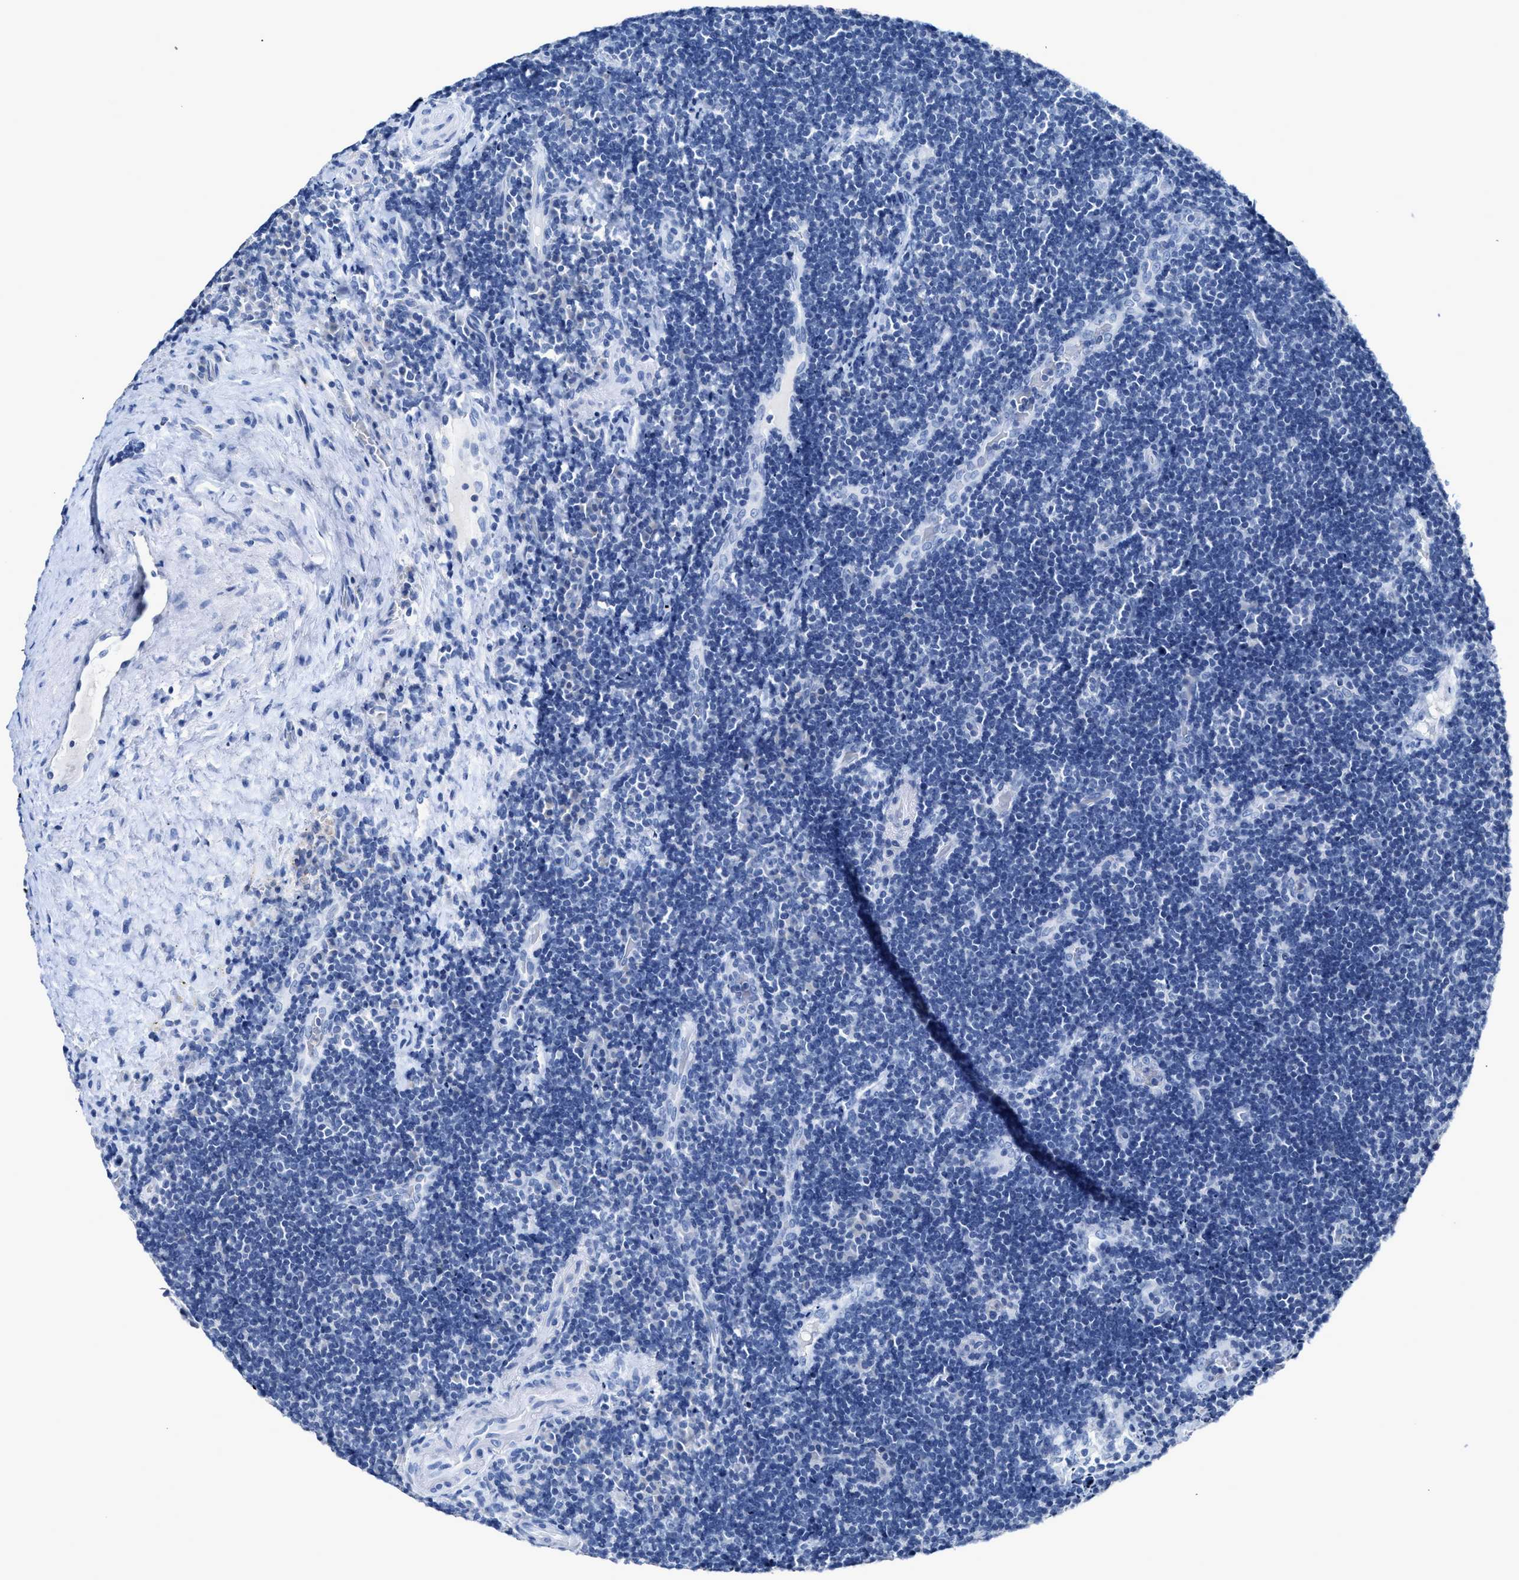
{"staining": {"intensity": "negative", "quantity": "none", "location": "none"}, "tissue": "lymphoma", "cell_type": "Tumor cells", "image_type": "cancer", "snomed": [{"axis": "morphology", "description": "Malignant lymphoma, non-Hodgkin's type, High grade"}, {"axis": "topography", "description": "Tonsil"}], "caption": "There is no significant expression in tumor cells of high-grade malignant lymphoma, non-Hodgkin's type.", "gene": "CEACAM5", "patient": {"sex": "female", "age": 36}}